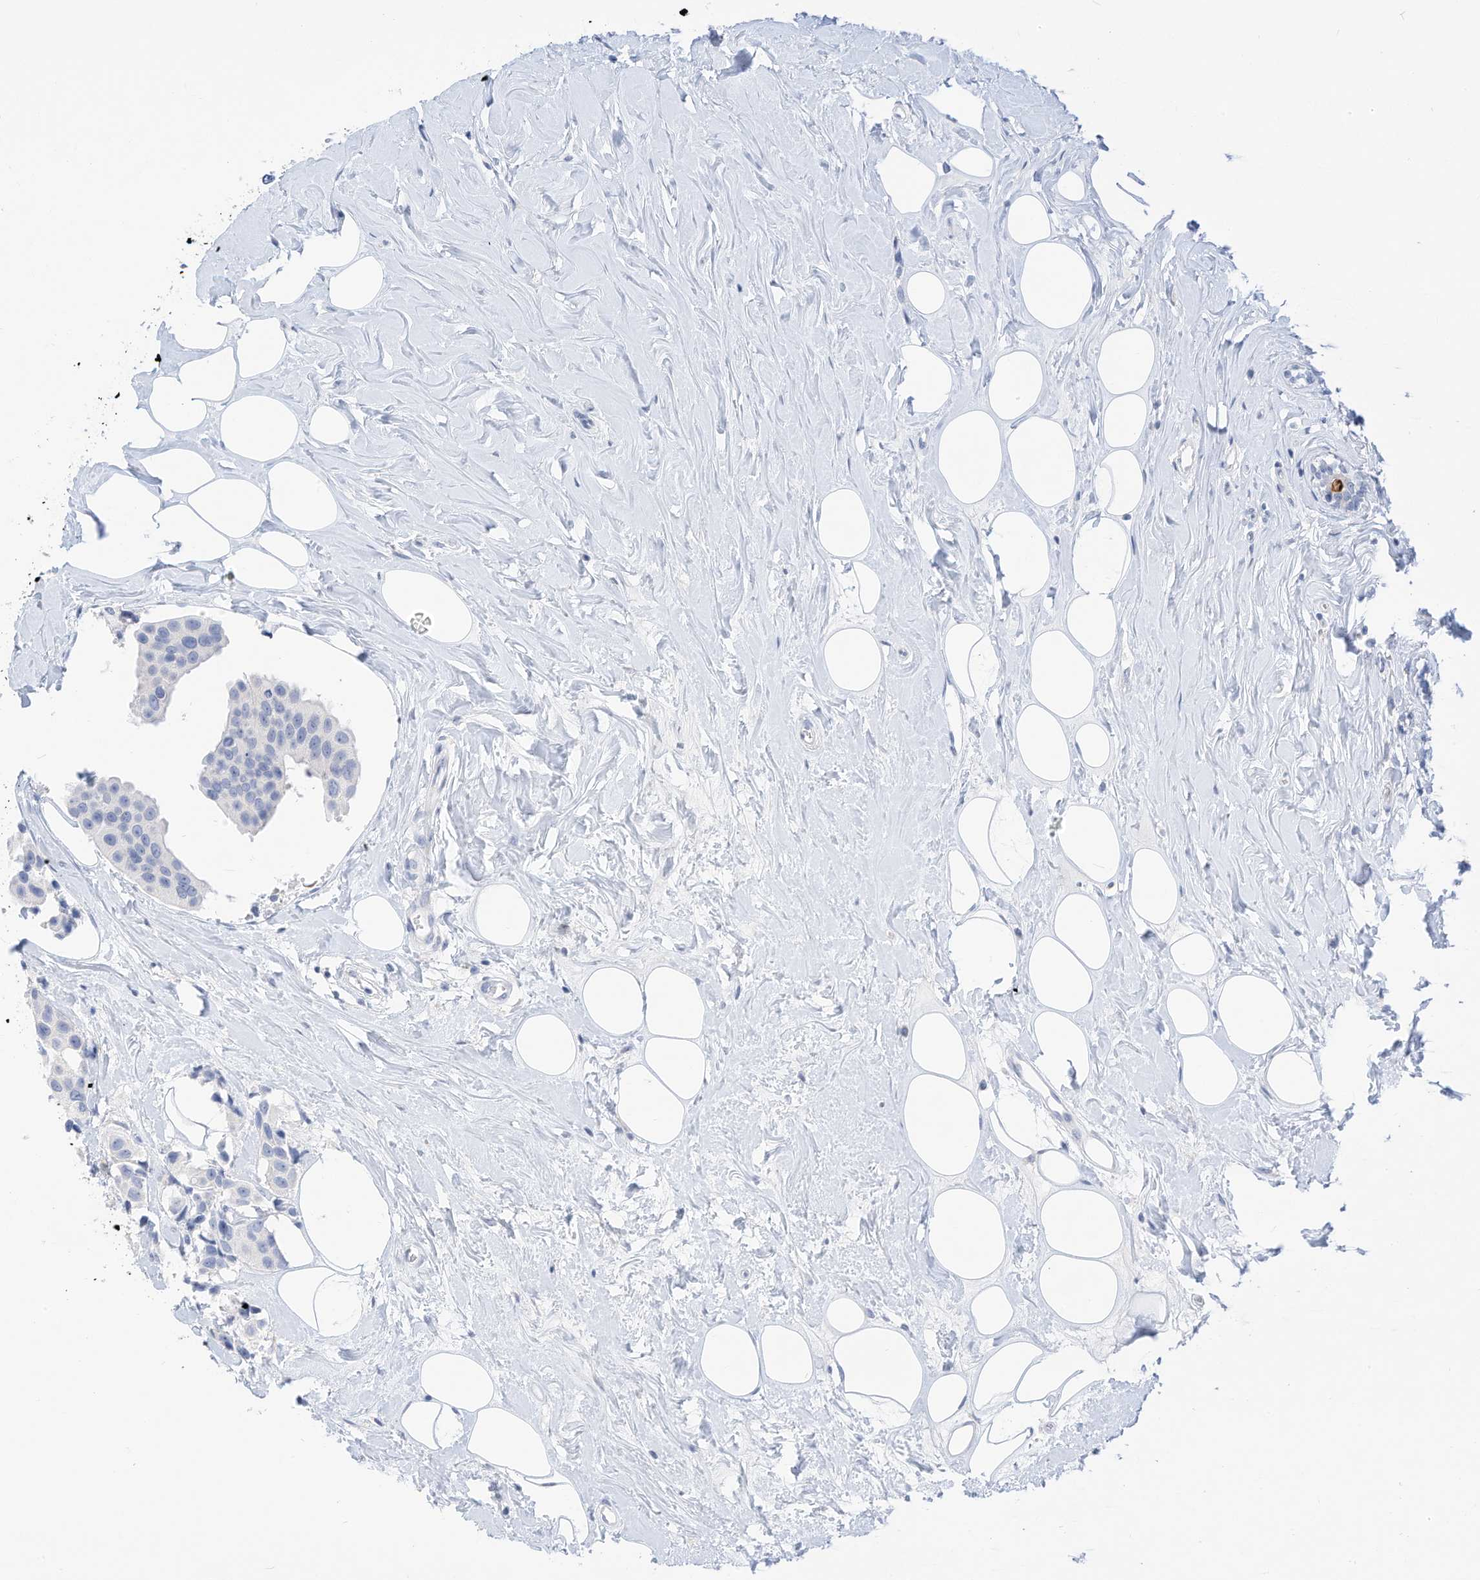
{"staining": {"intensity": "negative", "quantity": "none", "location": "none"}, "tissue": "breast cancer", "cell_type": "Tumor cells", "image_type": "cancer", "snomed": [{"axis": "morphology", "description": "Normal tissue, NOS"}, {"axis": "morphology", "description": "Duct carcinoma"}, {"axis": "topography", "description": "Breast"}], "caption": "The histopathology image reveals no significant positivity in tumor cells of breast cancer.", "gene": "SPOCD1", "patient": {"sex": "female", "age": 39}}